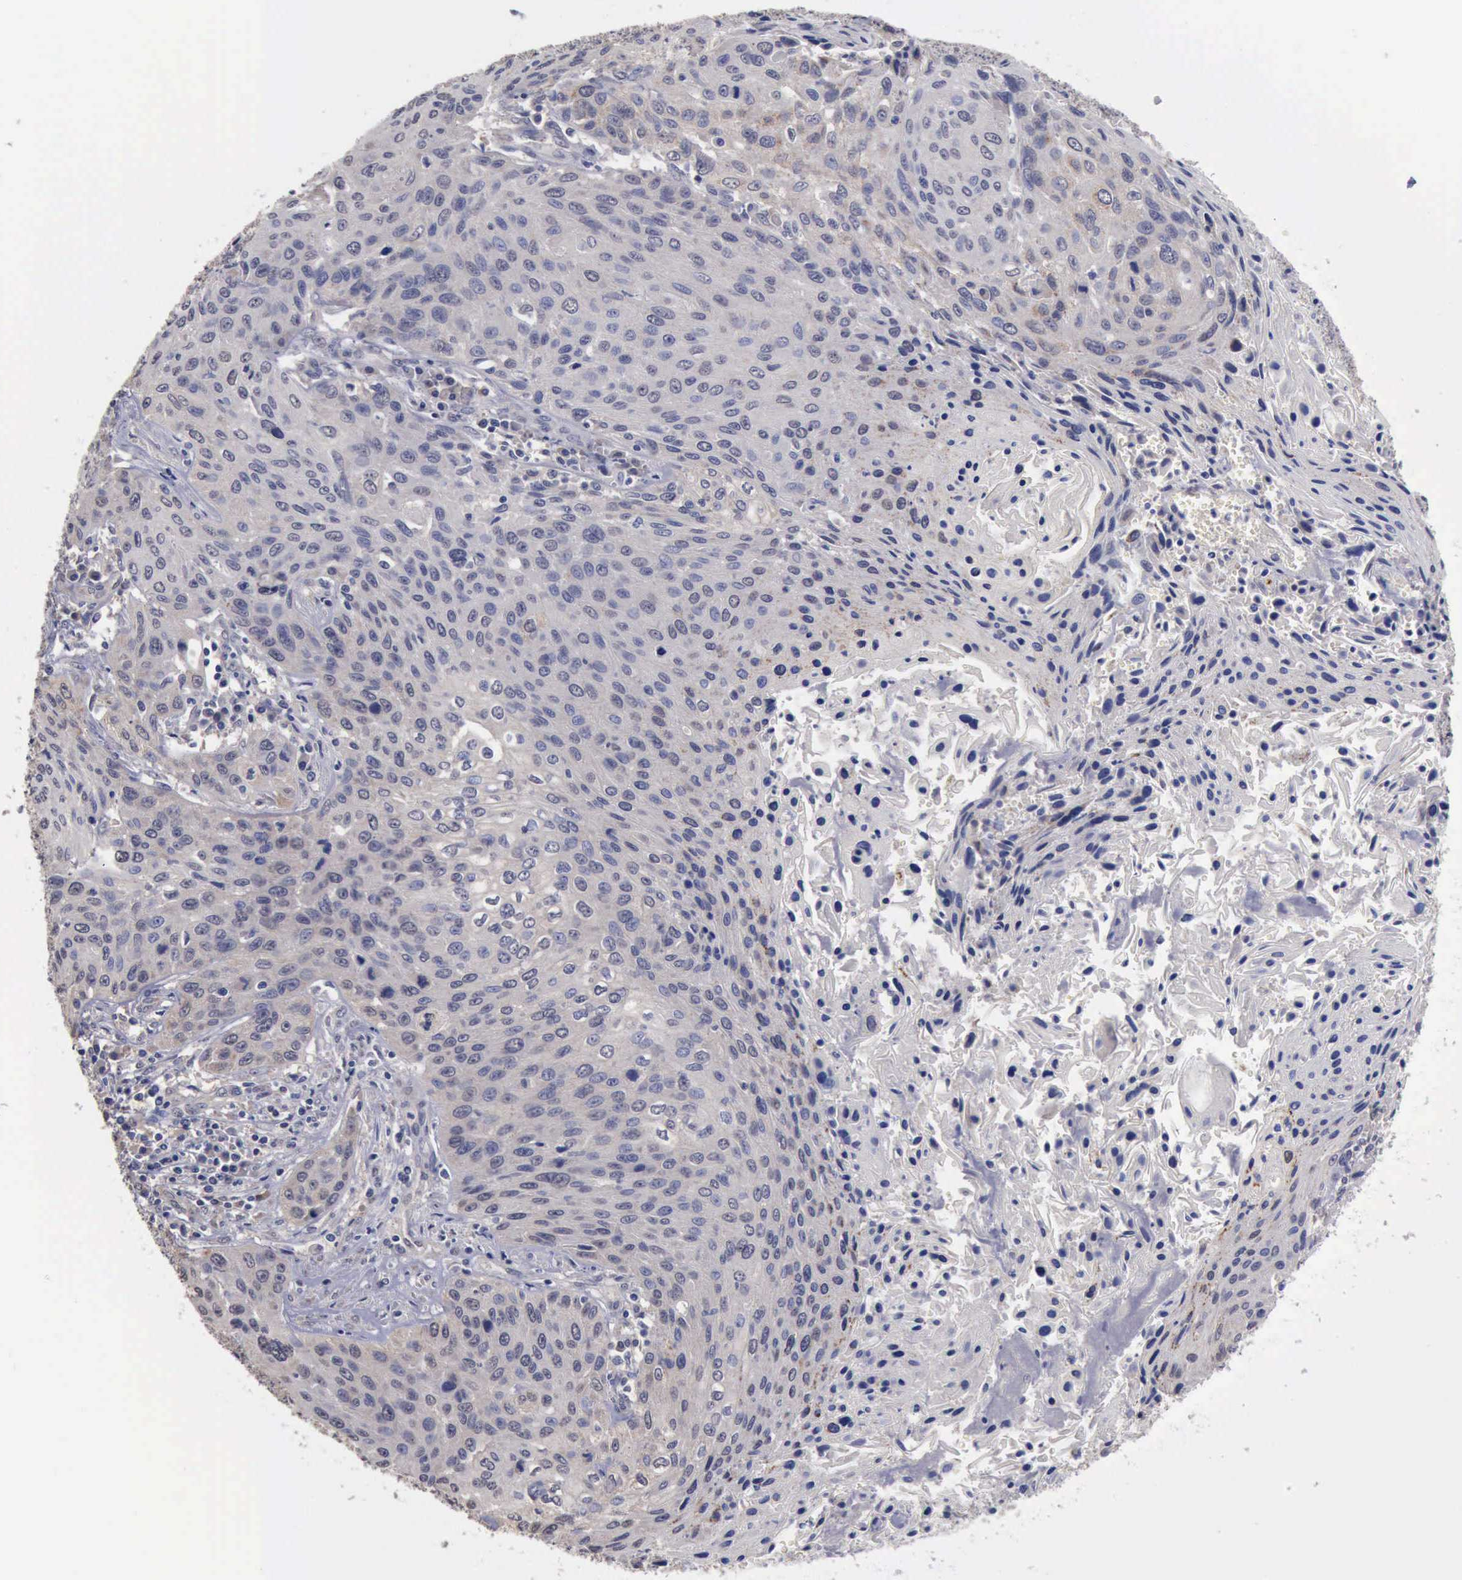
{"staining": {"intensity": "negative", "quantity": "none", "location": "none"}, "tissue": "cervical cancer", "cell_type": "Tumor cells", "image_type": "cancer", "snomed": [{"axis": "morphology", "description": "Squamous cell carcinoma, NOS"}, {"axis": "topography", "description": "Cervix"}], "caption": "Image shows no significant protein staining in tumor cells of cervical squamous cell carcinoma.", "gene": "PHKA1", "patient": {"sex": "female", "age": 32}}